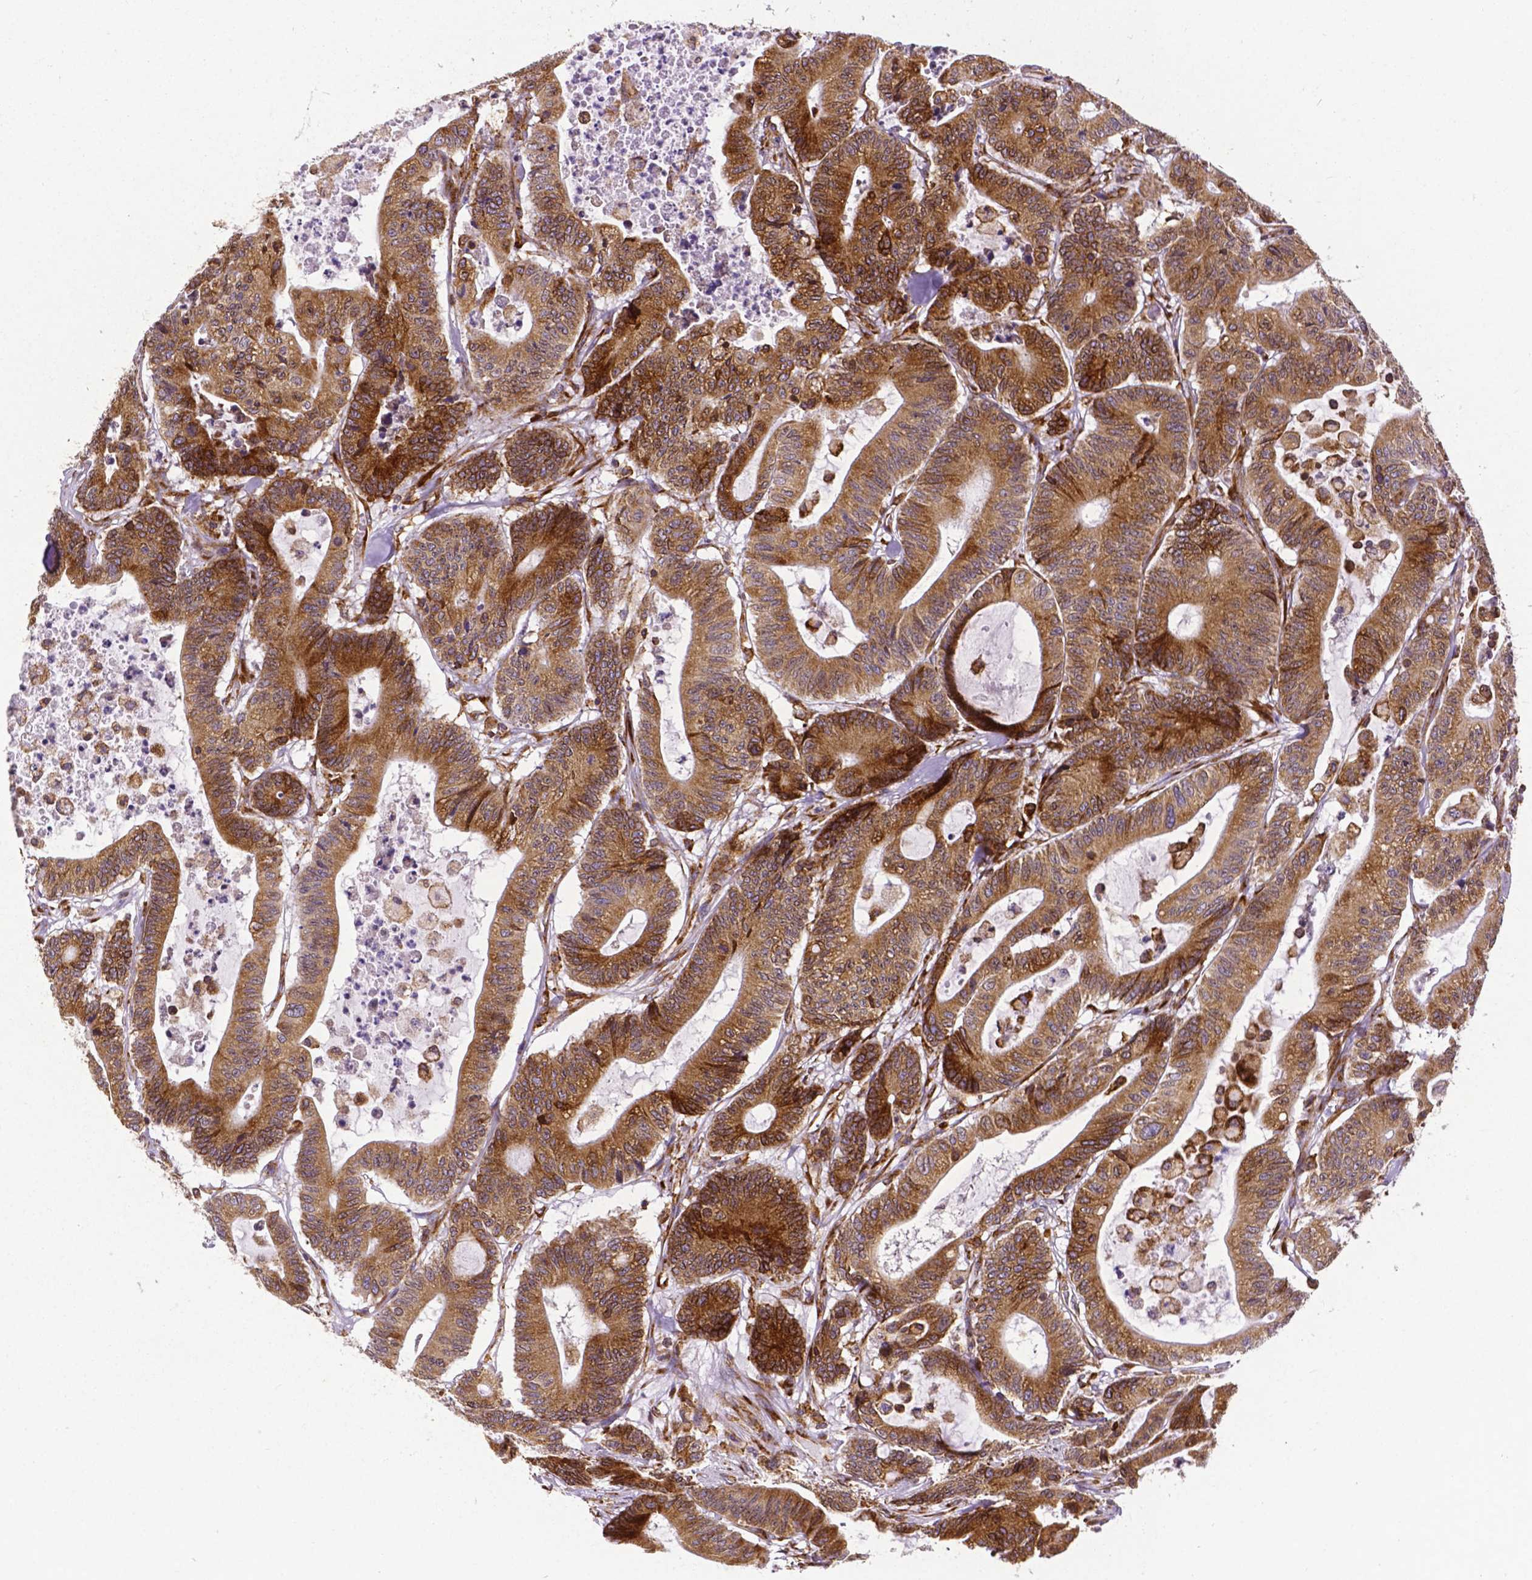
{"staining": {"intensity": "strong", "quantity": ">75%", "location": "cytoplasmic/membranous"}, "tissue": "colorectal cancer", "cell_type": "Tumor cells", "image_type": "cancer", "snomed": [{"axis": "morphology", "description": "Adenocarcinoma, NOS"}, {"axis": "topography", "description": "Colon"}], "caption": "Colorectal cancer (adenocarcinoma) stained for a protein (brown) shows strong cytoplasmic/membranous positive staining in about >75% of tumor cells.", "gene": "MTDH", "patient": {"sex": "female", "age": 84}}